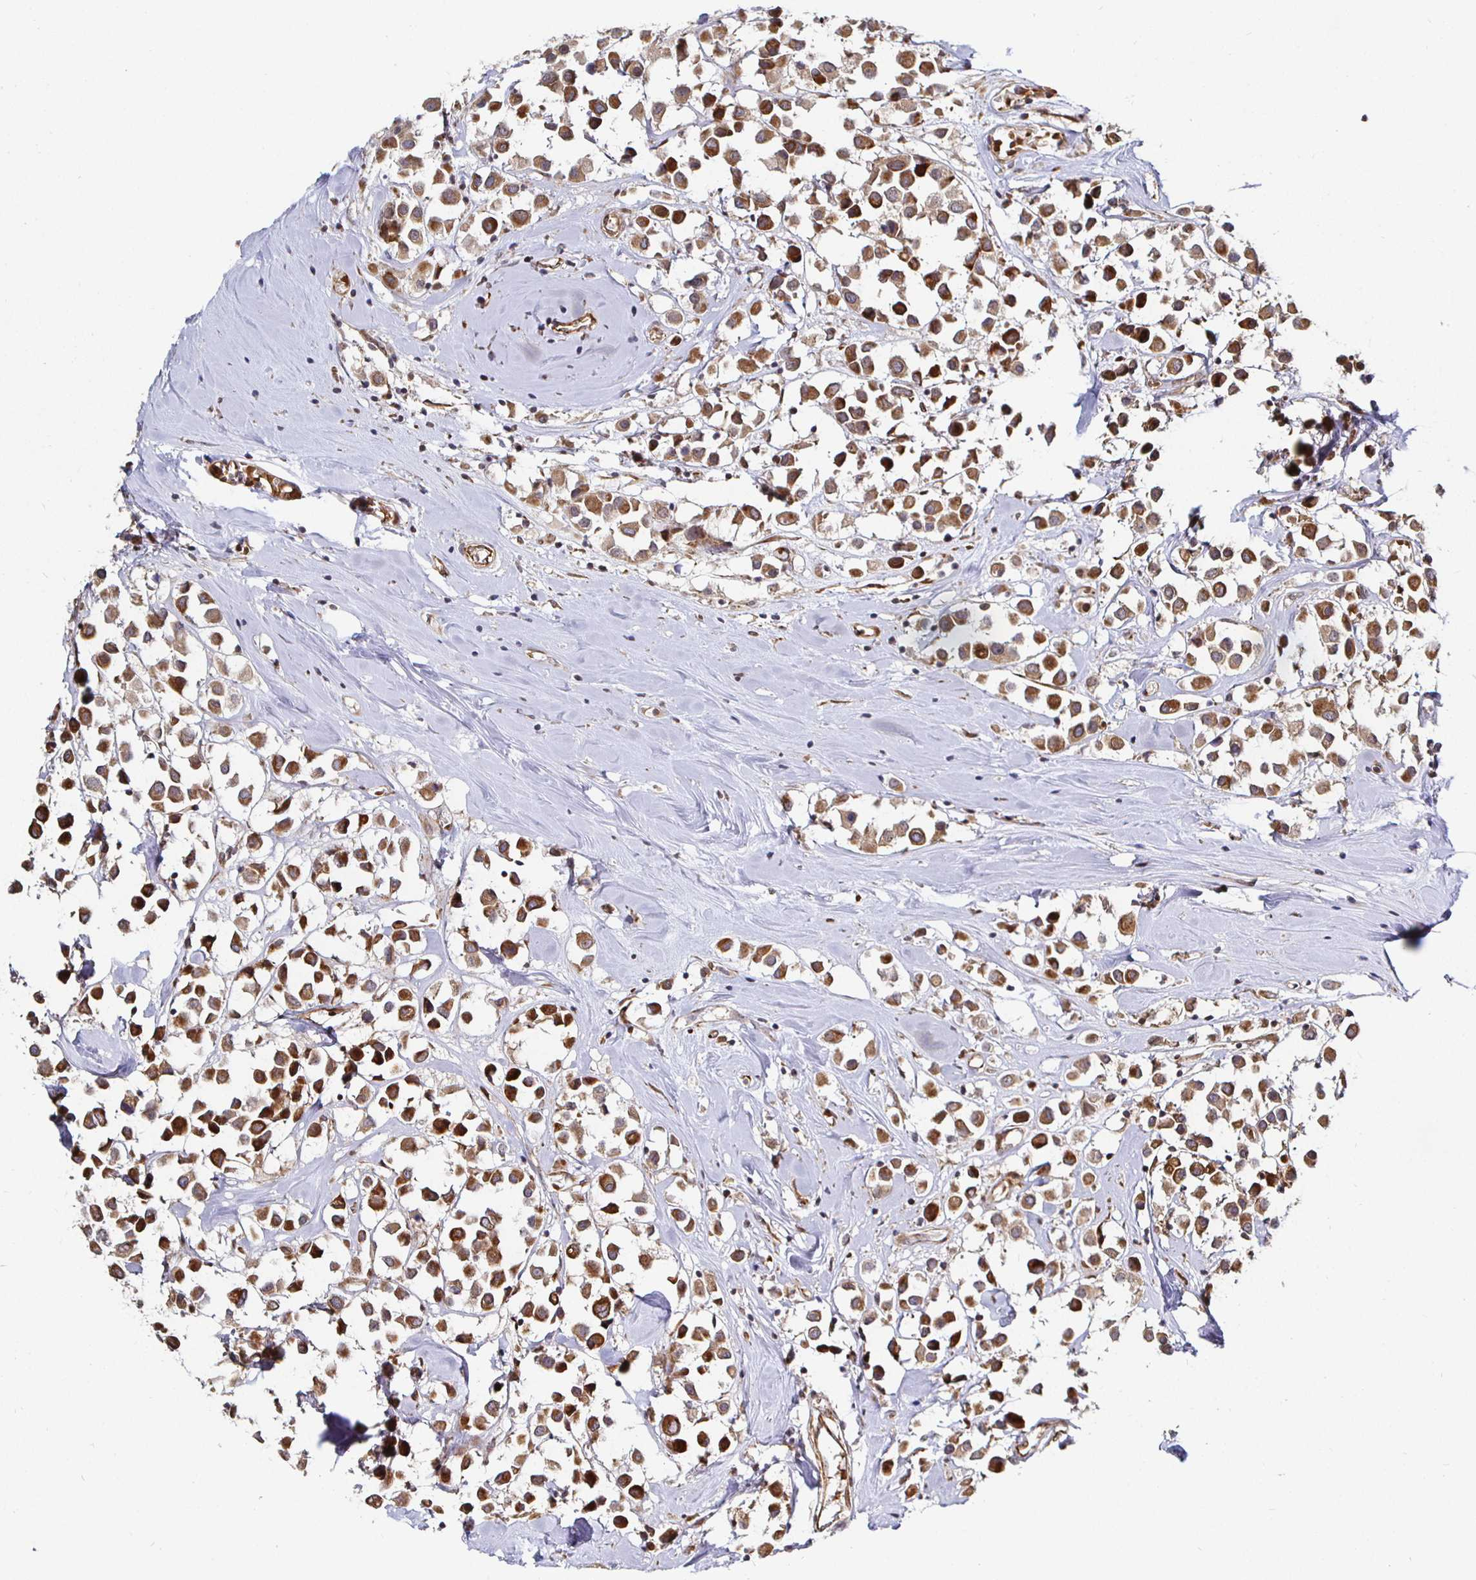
{"staining": {"intensity": "moderate", "quantity": ">75%", "location": "cytoplasmic/membranous"}, "tissue": "breast cancer", "cell_type": "Tumor cells", "image_type": "cancer", "snomed": [{"axis": "morphology", "description": "Duct carcinoma"}, {"axis": "topography", "description": "Breast"}], "caption": "The image displays staining of breast cancer (invasive ductal carcinoma), revealing moderate cytoplasmic/membranous protein positivity (brown color) within tumor cells.", "gene": "TBKBP1", "patient": {"sex": "female", "age": 61}}